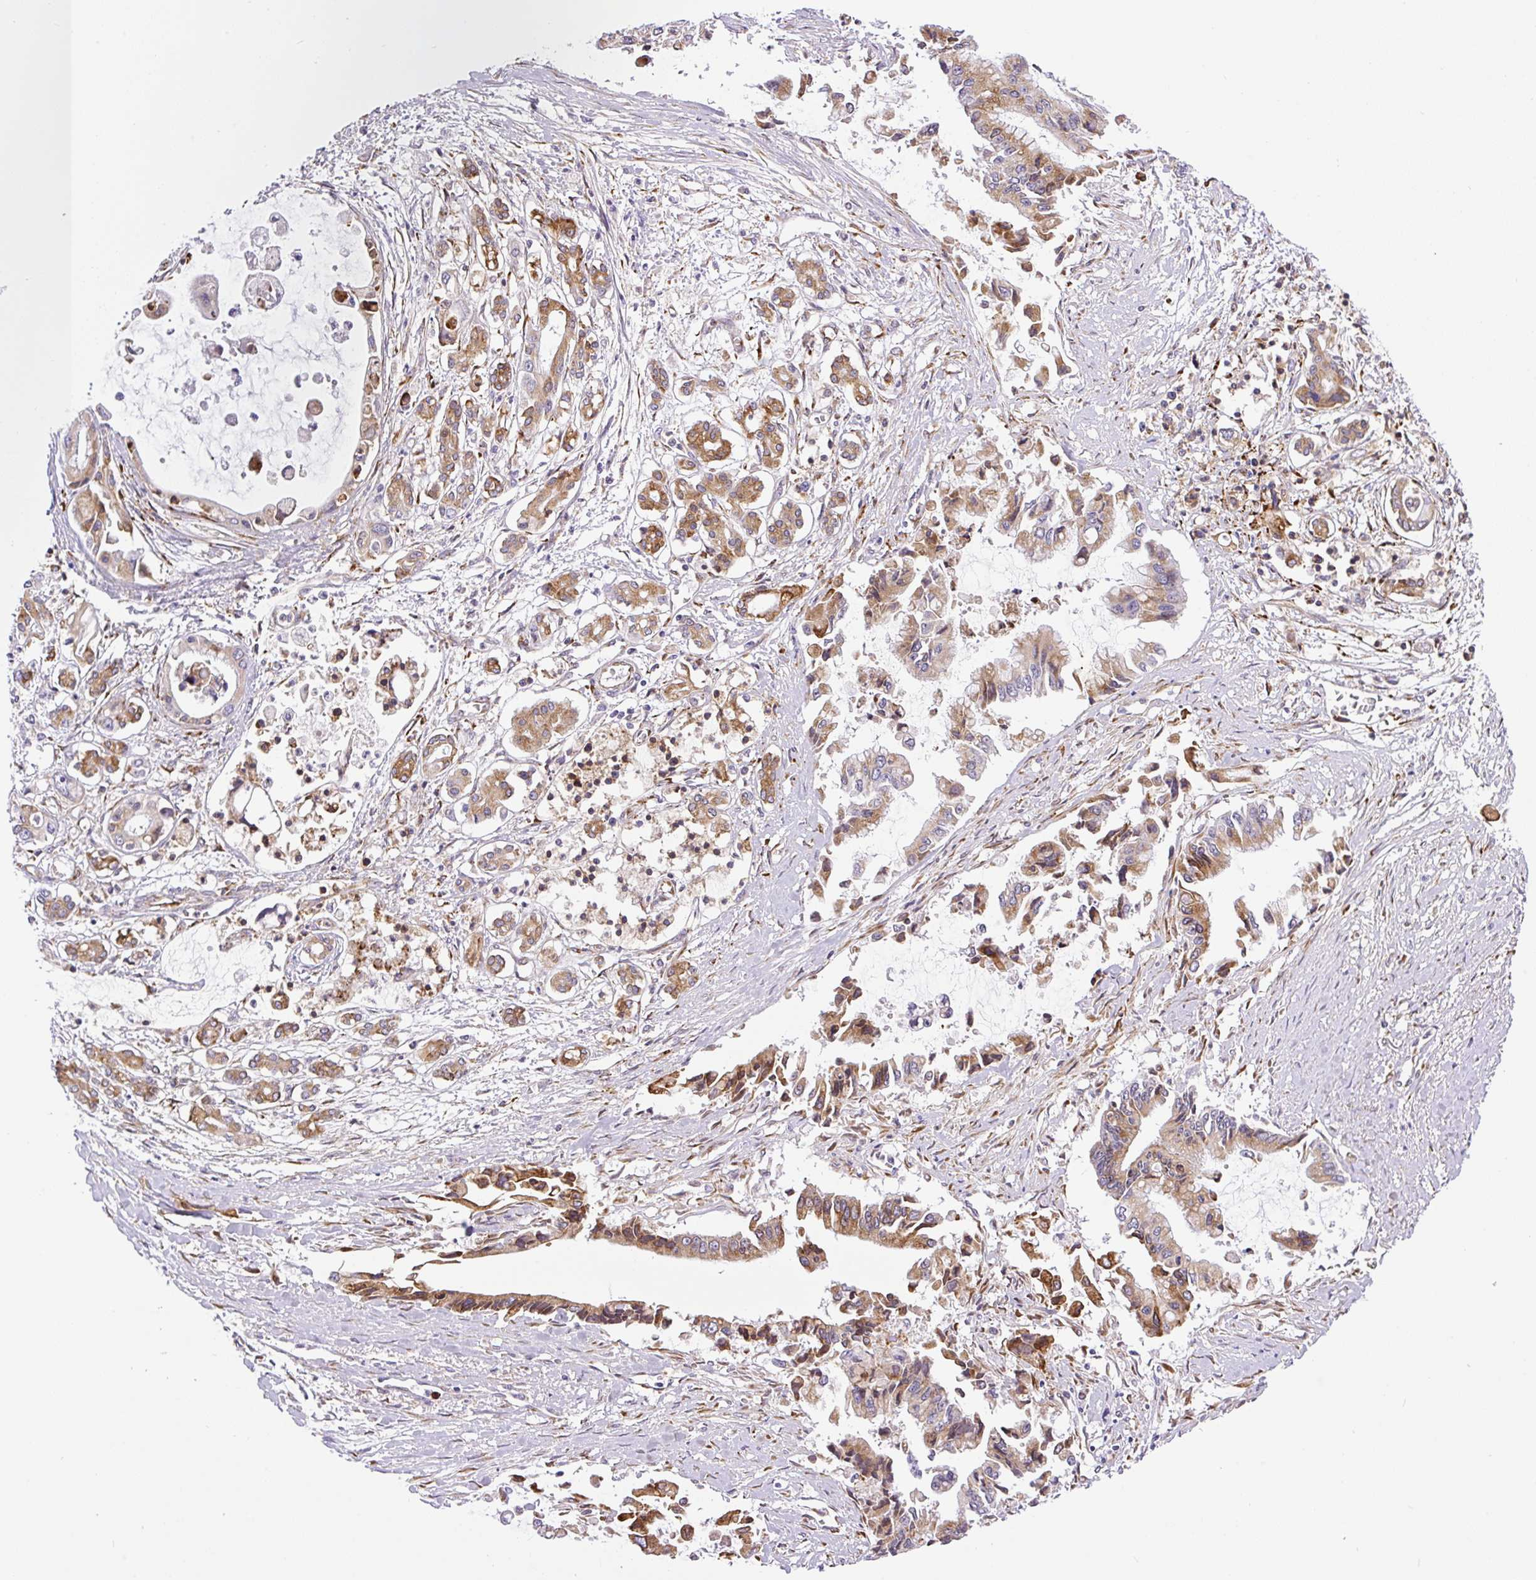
{"staining": {"intensity": "moderate", "quantity": ">75%", "location": "cytoplasmic/membranous"}, "tissue": "pancreatic cancer", "cell_type": "Tumor cells", "image_type": "cancer", "snomed": [{"axis": "morphology", "description": "Adenocarcinoma, NOS"}, {"axis": "topography", "description": "Pancreas"}], "caption": "Protein analysis of adenocarcinoma (pancreatic) tissue shows moderate cytoplasmic/membranous staining in approximately >75% of tumor cells.", "gene": "RAB30", "patient": {"sex": "male", "age": 84}}